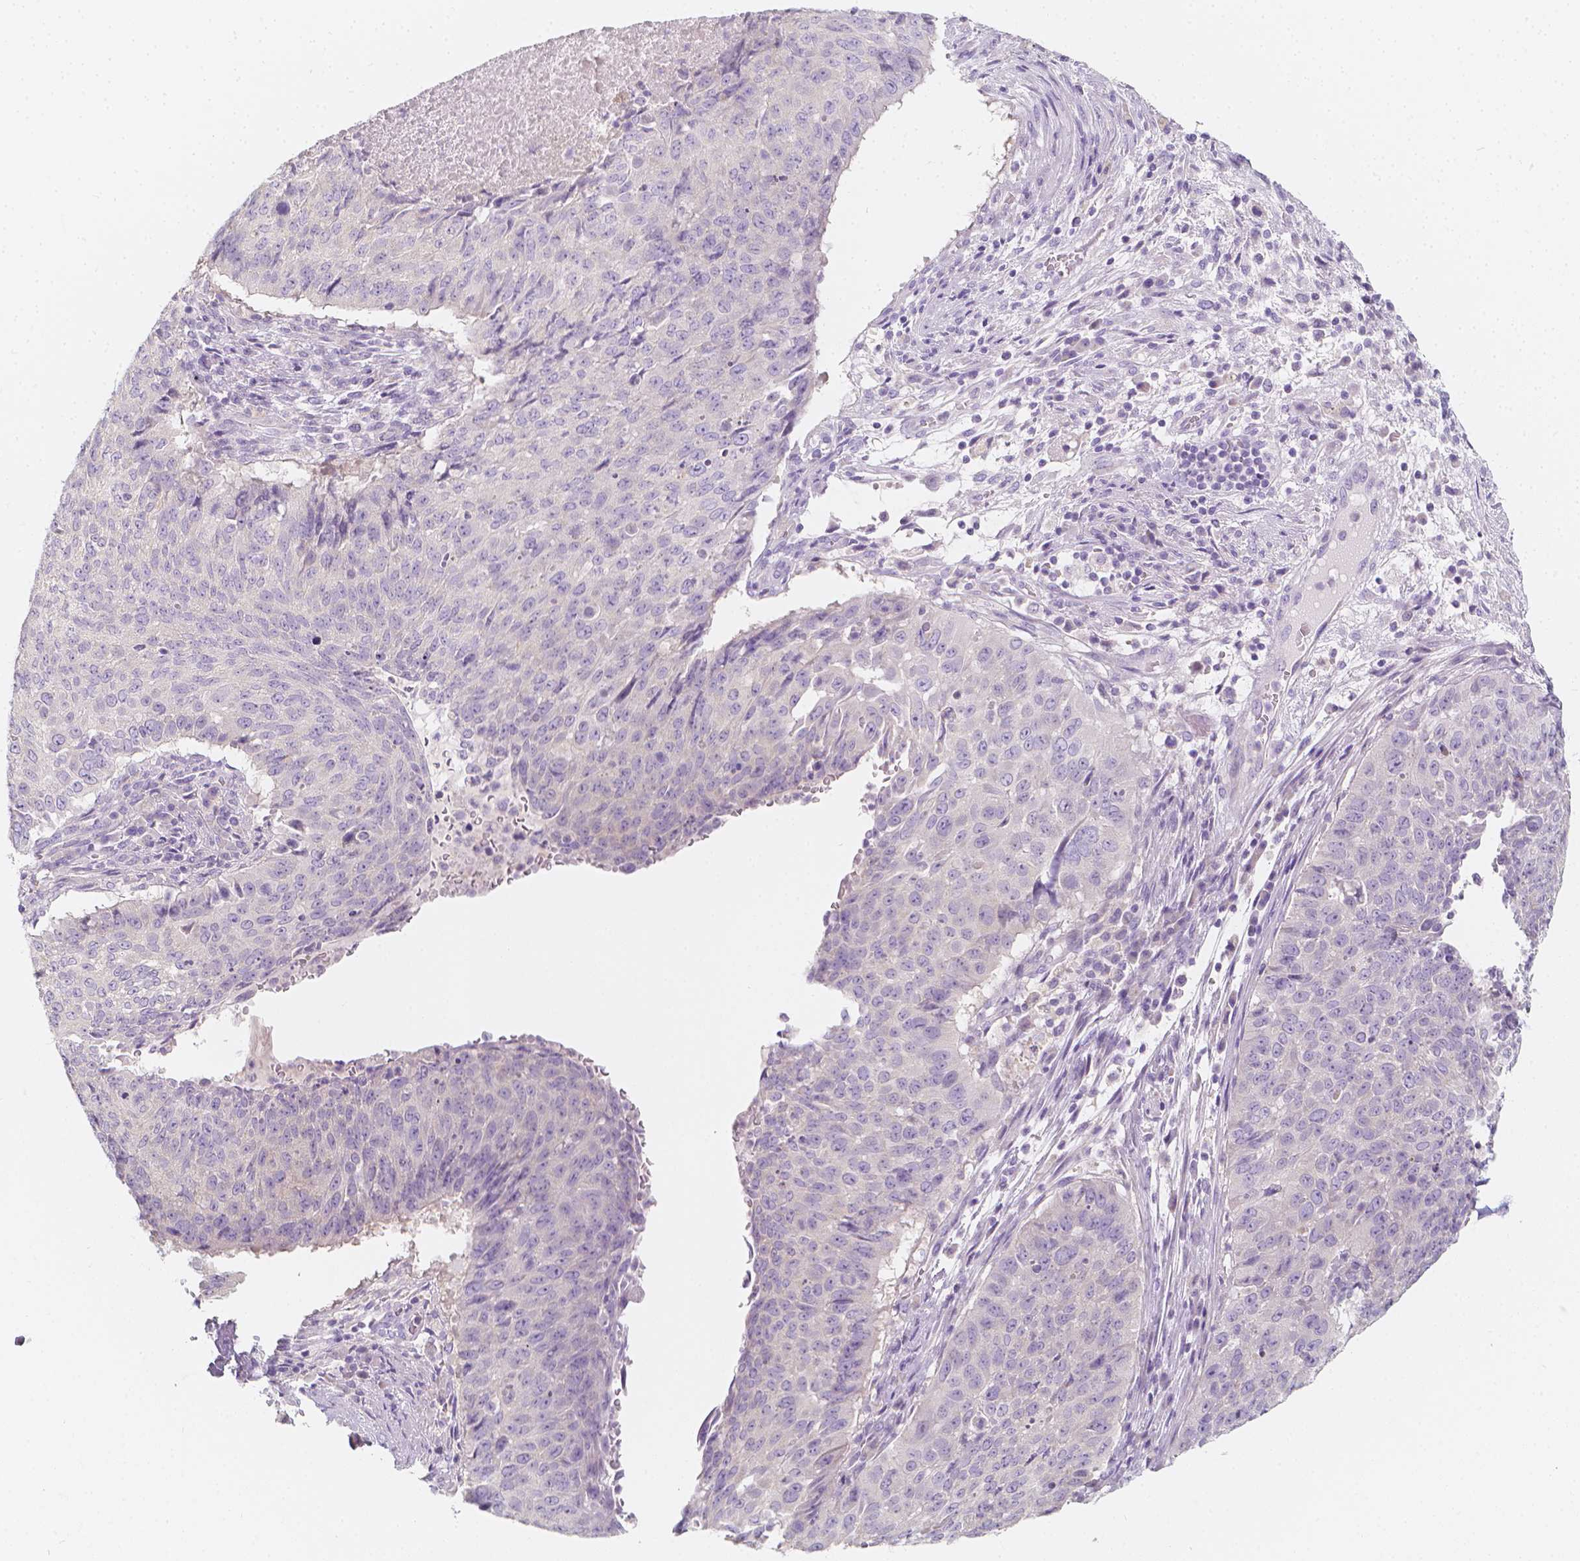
{"staining": {"intensity": "negative", "quantity": "none", "location": "none"}, "tissue": "lung cancer", "cell_type": "Tumor cells", "image_type": "cancer", "snomed": [{"axis": "morphology", "description": "Normal tissue, NOS"}, {"axis": "morphology", "description": "Squamous cell carcinoma, NOS"}, {"axis": "topography", "description": "Bronchus"}, {"axis": "topography", "description": "Lung"}], "caption": "Photomicrograph shows no protein staining in tumor cells of lung cancer tissue.", "gene": "RBFOX1", "patient": {"sex": "male", "age": 64}}